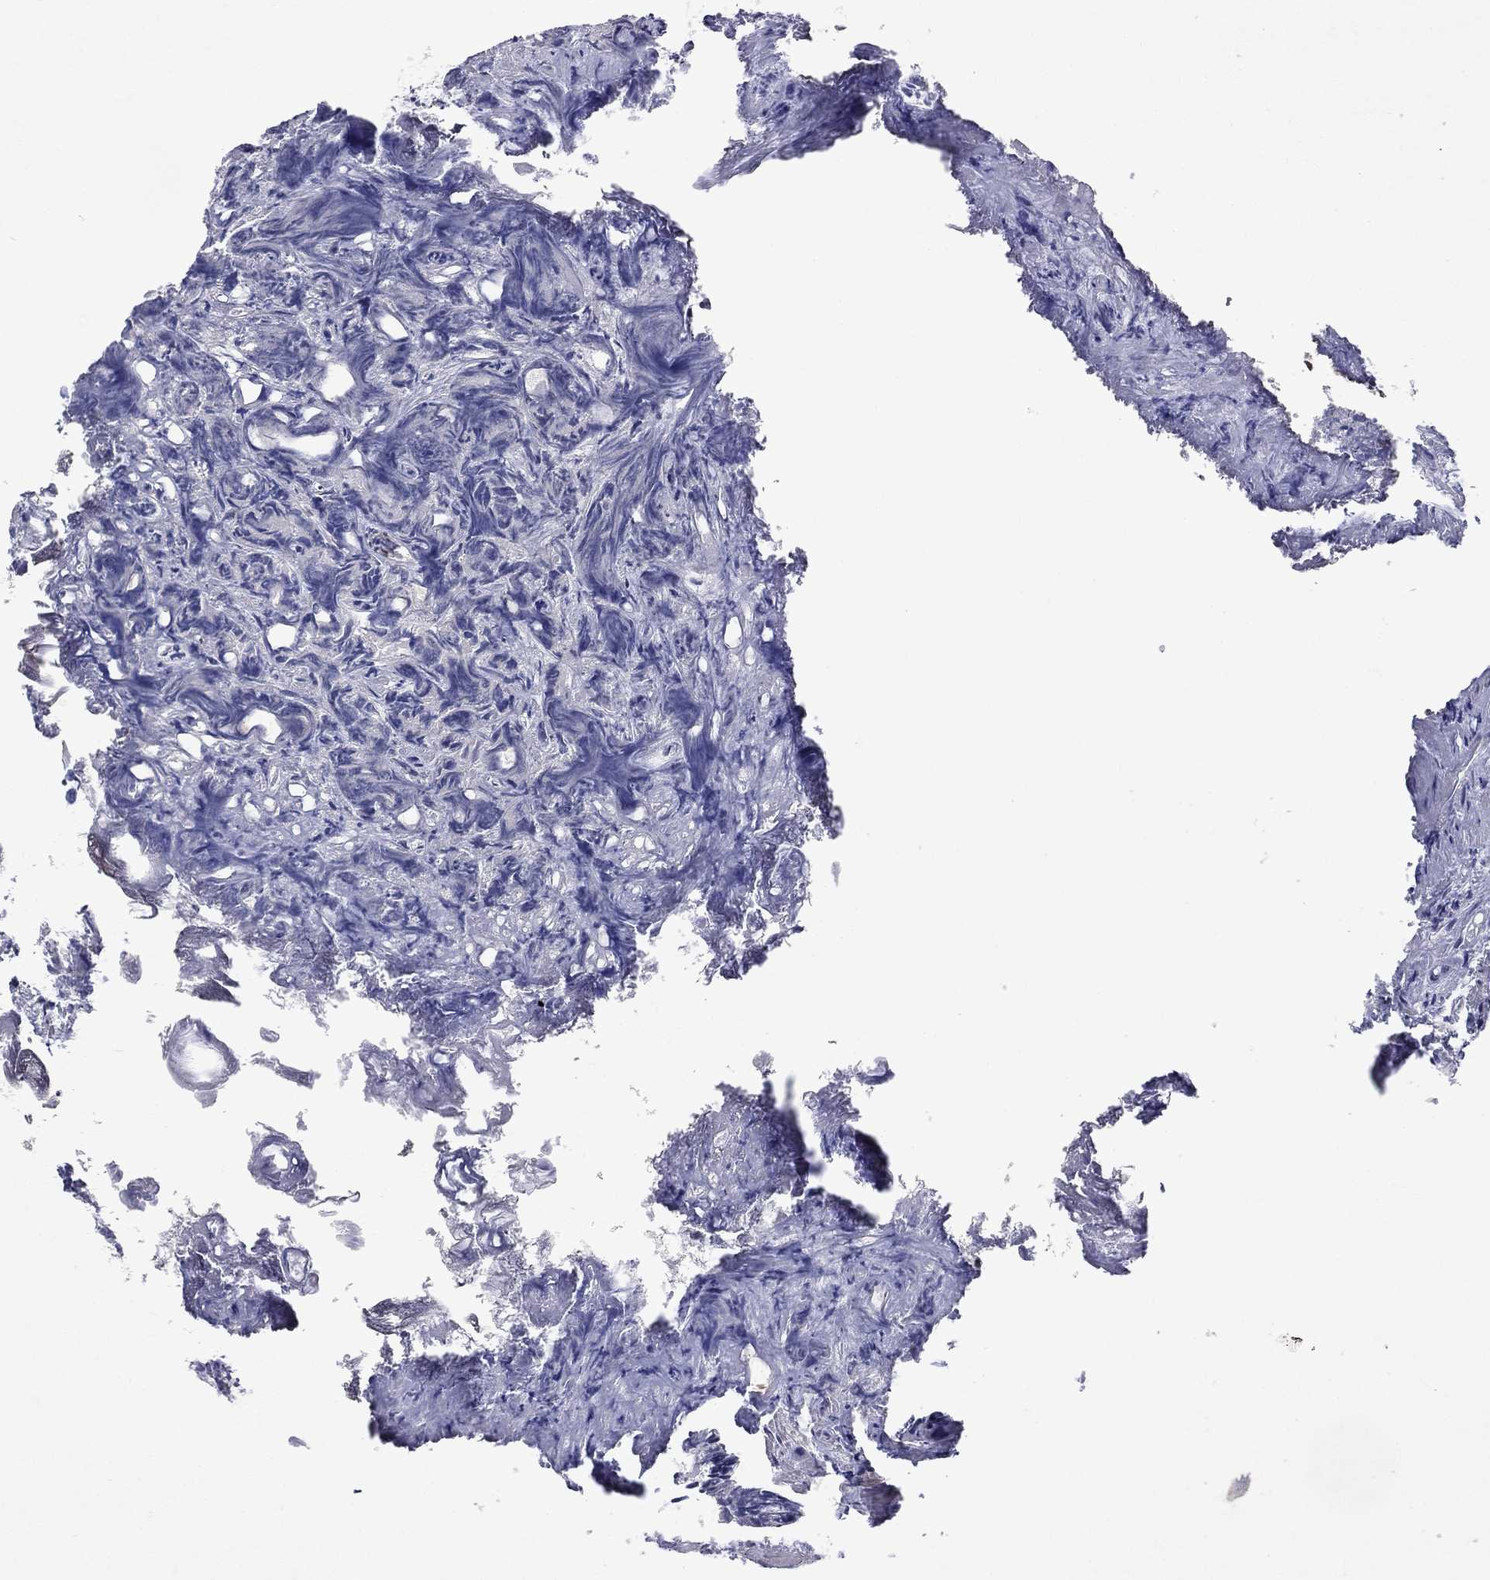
{"staining": {"intensity": "negative", "quantity": "none", "location": "none"}, "tissue": "prostate cancer", "cell_type": "Tumor cells", "image_type": "cancer", "snomed": [{"axis": "morphology", "description": "Adenocarcinoma, High grade"}, {"axis": "topography", "description": "Prostate"}], "caption": "Tumor cells show no significant protein staining in high-grade adenocarcinoma (prostate).", "gene": "ECM1", "patient": {"sex": "male", "age": 90}}